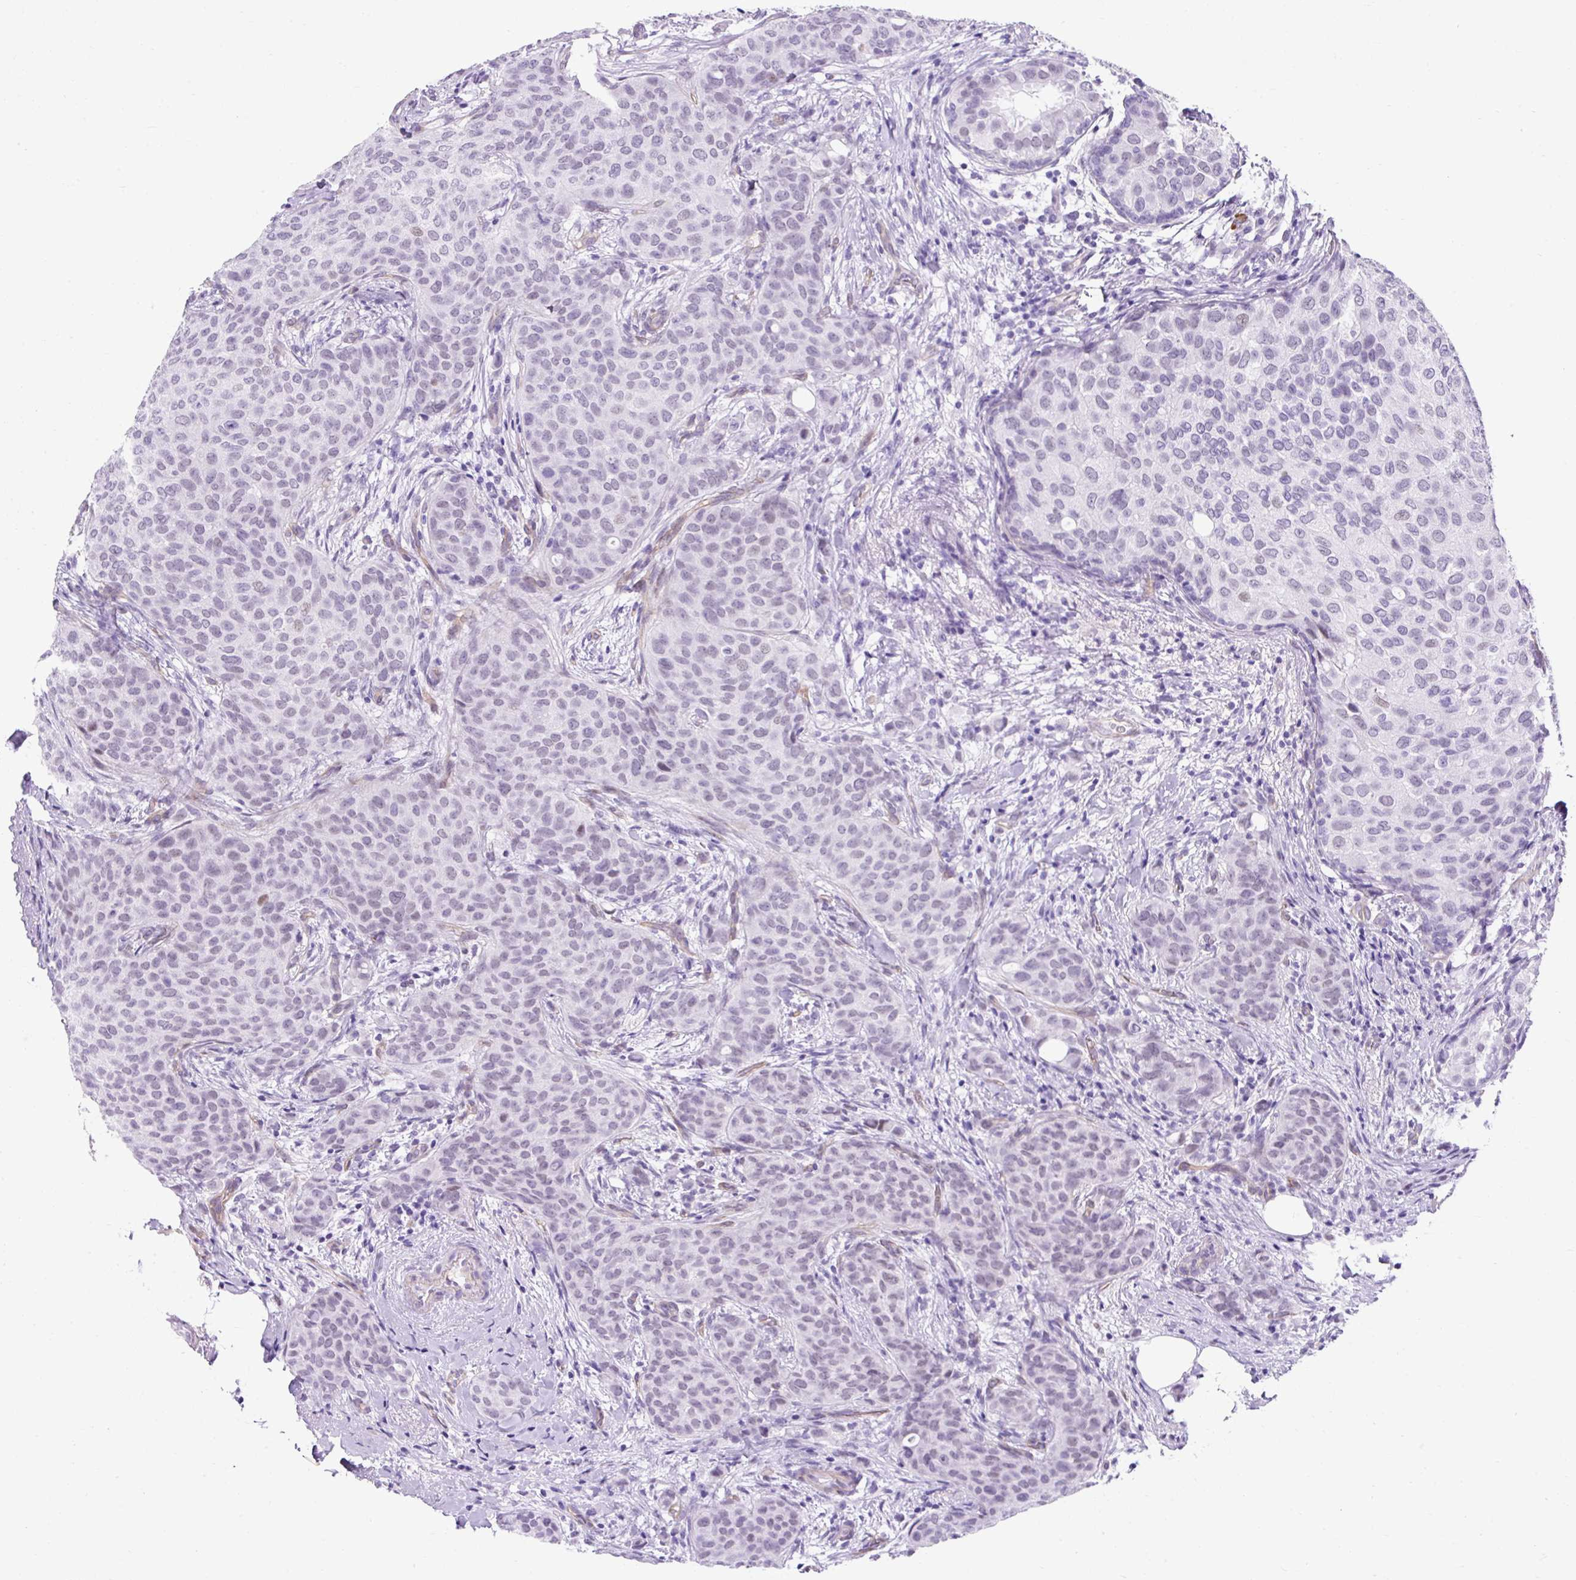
{"staining": {"intensity": "negative", "quantity": "none", "location": "none"}, "tissue": "breast cancer", "cell_type": "Tumor cells", "image_type": "cancer", "snomed": [{"axis": "morphology", "description": "Duct carcinoma"}, {"axis": "topography", "description": "Breast"}], "caption": "Immunohistochemical staining of human breast cancer demonstrates no significant expression in tumor cells.", "gene": "KRT12", "patient": {"sex": "female", "age": 47}}